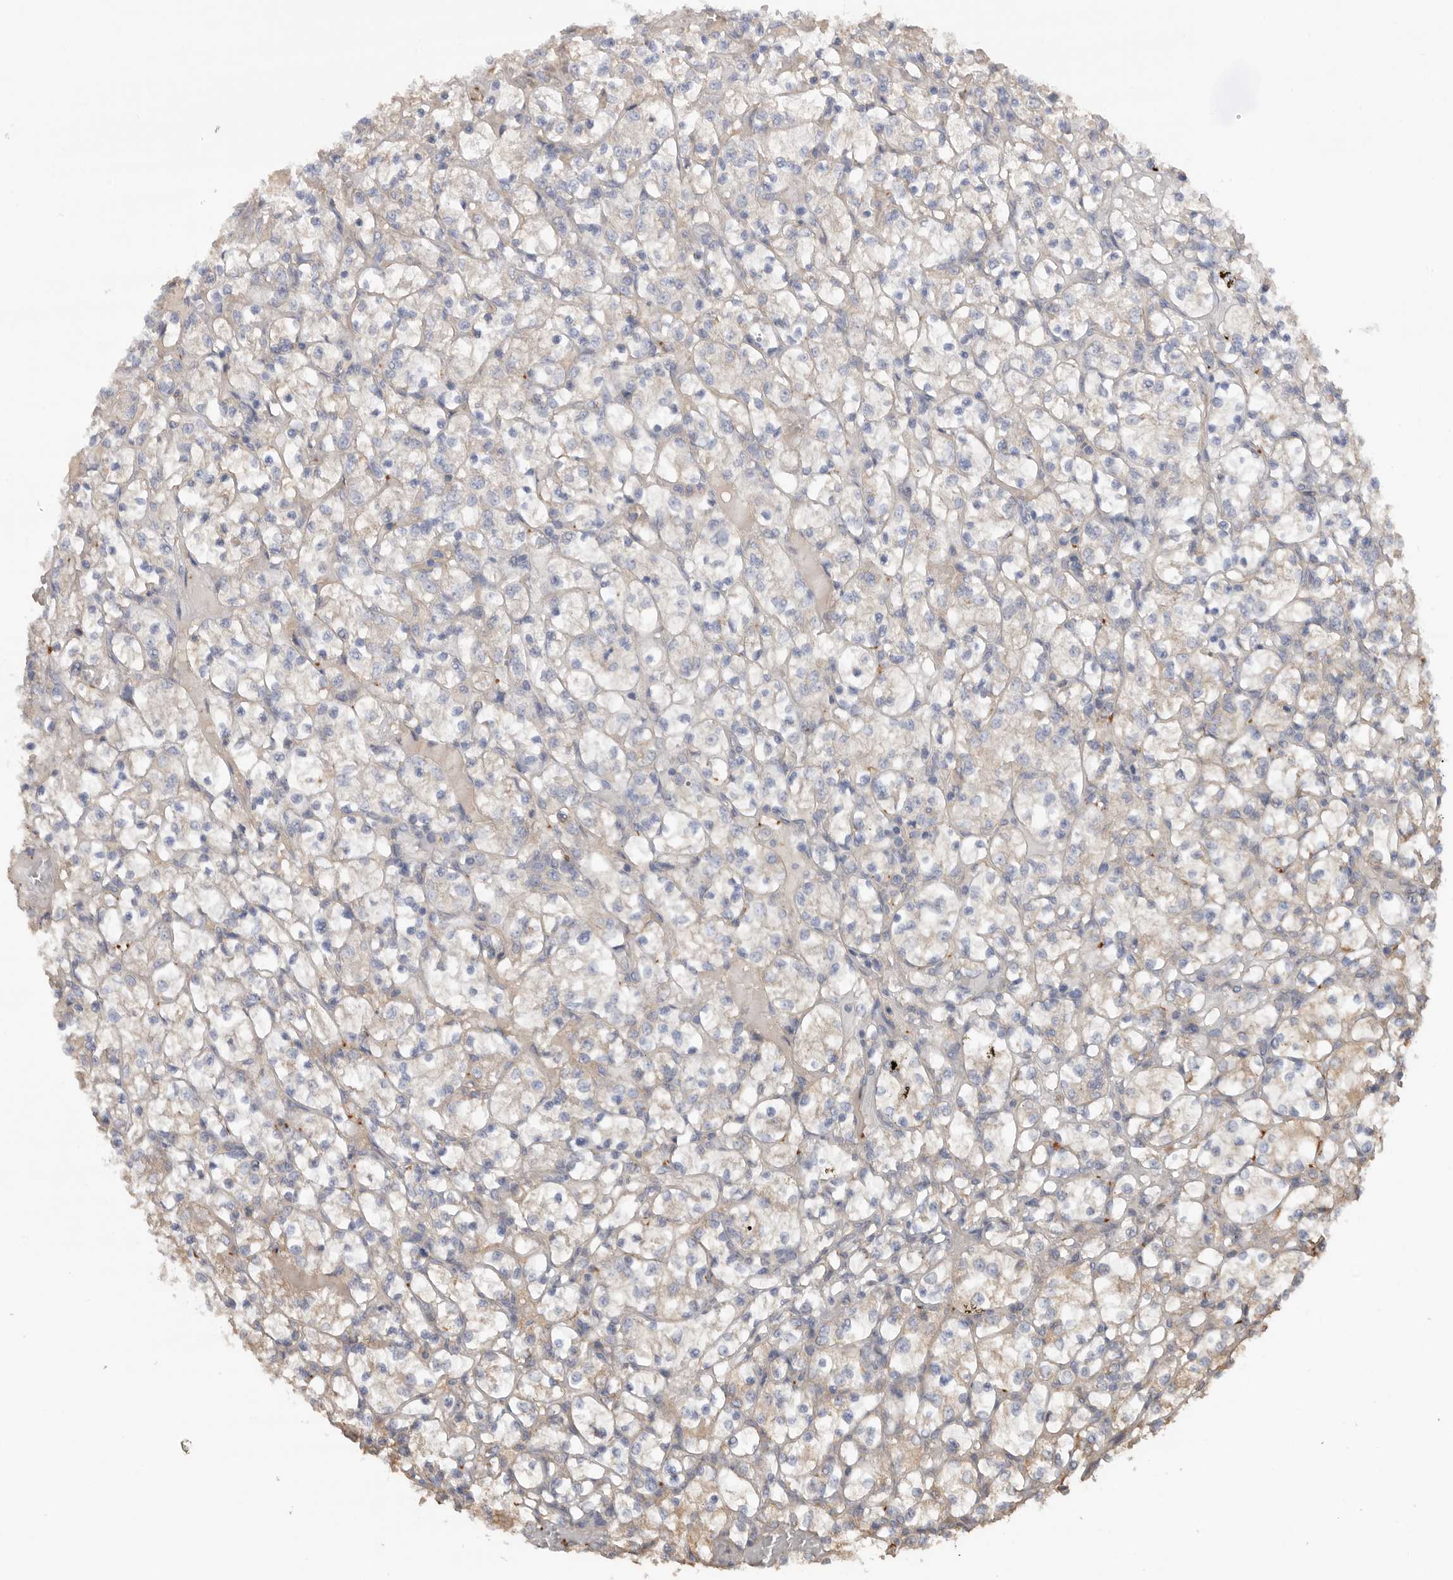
{"staining": {"intensity": "negative", "quantity": "none", "location": "none"}, "tissue": "renal cancer", "cell_type": "Tumor cells", "image_type": "cancer", "snomed": [{"axis": "morphology", "description": "Adenocarcinoma, NOS"}, {"axis": "topography", "description": "Kidney"}], "caption": "IHC micrograph of renal cancer (adenocarcinoma) stained for a protein (brown), which demonstrates no staining in tumor cells.", "gene": "CDC42BPB", "patient": {"sex": "female", "age": 69}}